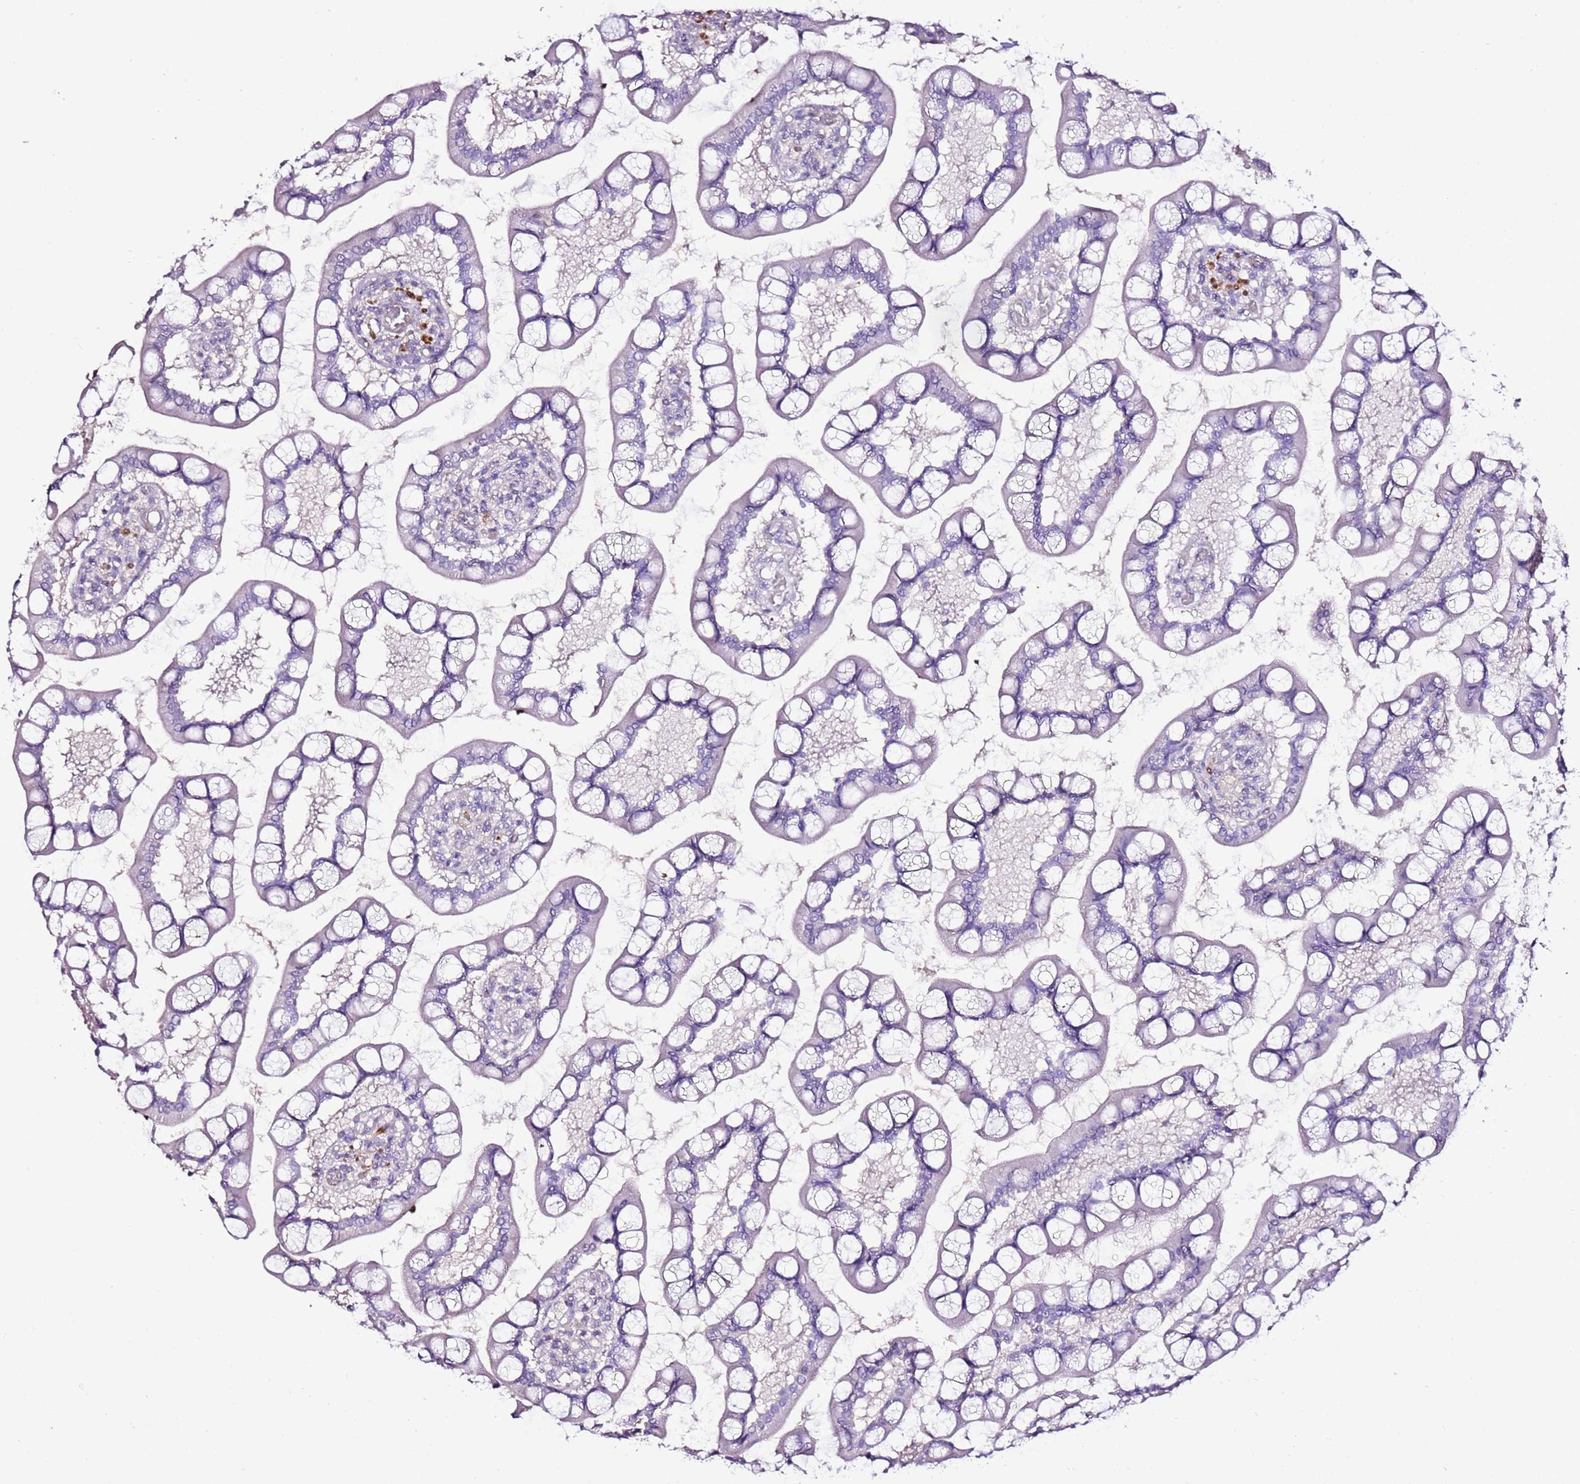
{"staining": {"intensity": "negative", "quantity": "none", "location": "none"}, "tissue": "small intestine", "cell_type": "Glandular cells", "image_type": "normal", "snomed": [{"axis": "morphology", "description": "Normal tissue, NOS"}, {"axis": "topography", "description": "Small intestine"}], "caption": "DAB immunohistochemical staining of benign human small intestine shows no significant expression in glandular cells.", "gene": "ART5", "patient": {"sex": "male", "age": 52}}